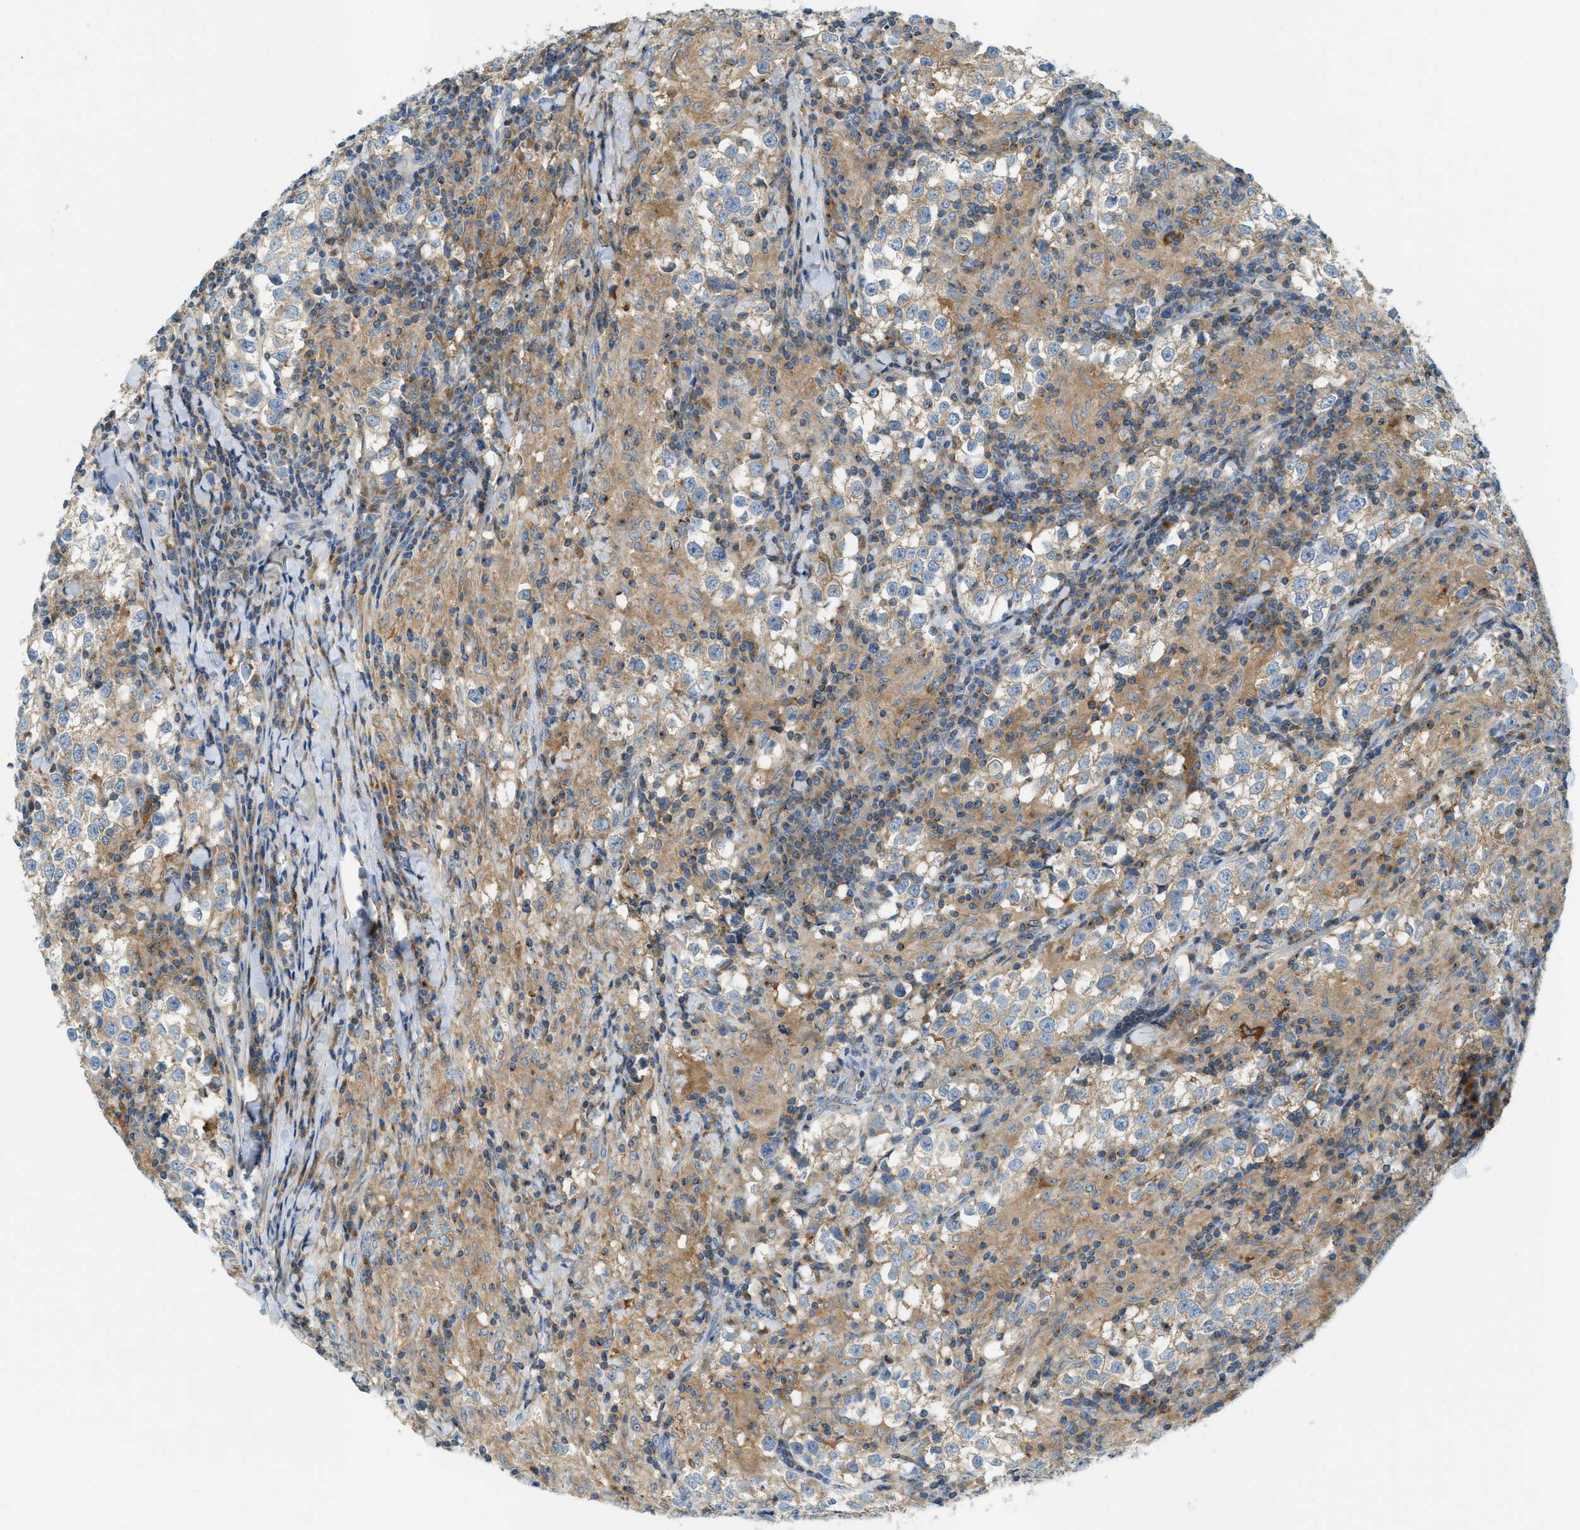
{"staining": {"intensity": "weak", "quantity": ">75%", "location": "cytoplasmic/membranous"}, "tissue": "testis cancer", "cell_type": "Tumor cells", "image_type": "cancer", "snomed": [{"axis": "morphology", "description": "Seminoma, NOS"}, {"axis": "morphology", "description": "Carcinoma, Embryonal, NOS"}, {"axis": "topography", "description": "Testis"}], "caption": "Approximately >75% of tumor cells in human testis cancer (embryonal carcinoma) exhibit weak cytoplasmic/membranous protein positivity as visualized by brown immunohistochemical staining.", "gene": "RFFL", "patient": {"sex": "male", "age": 36}}